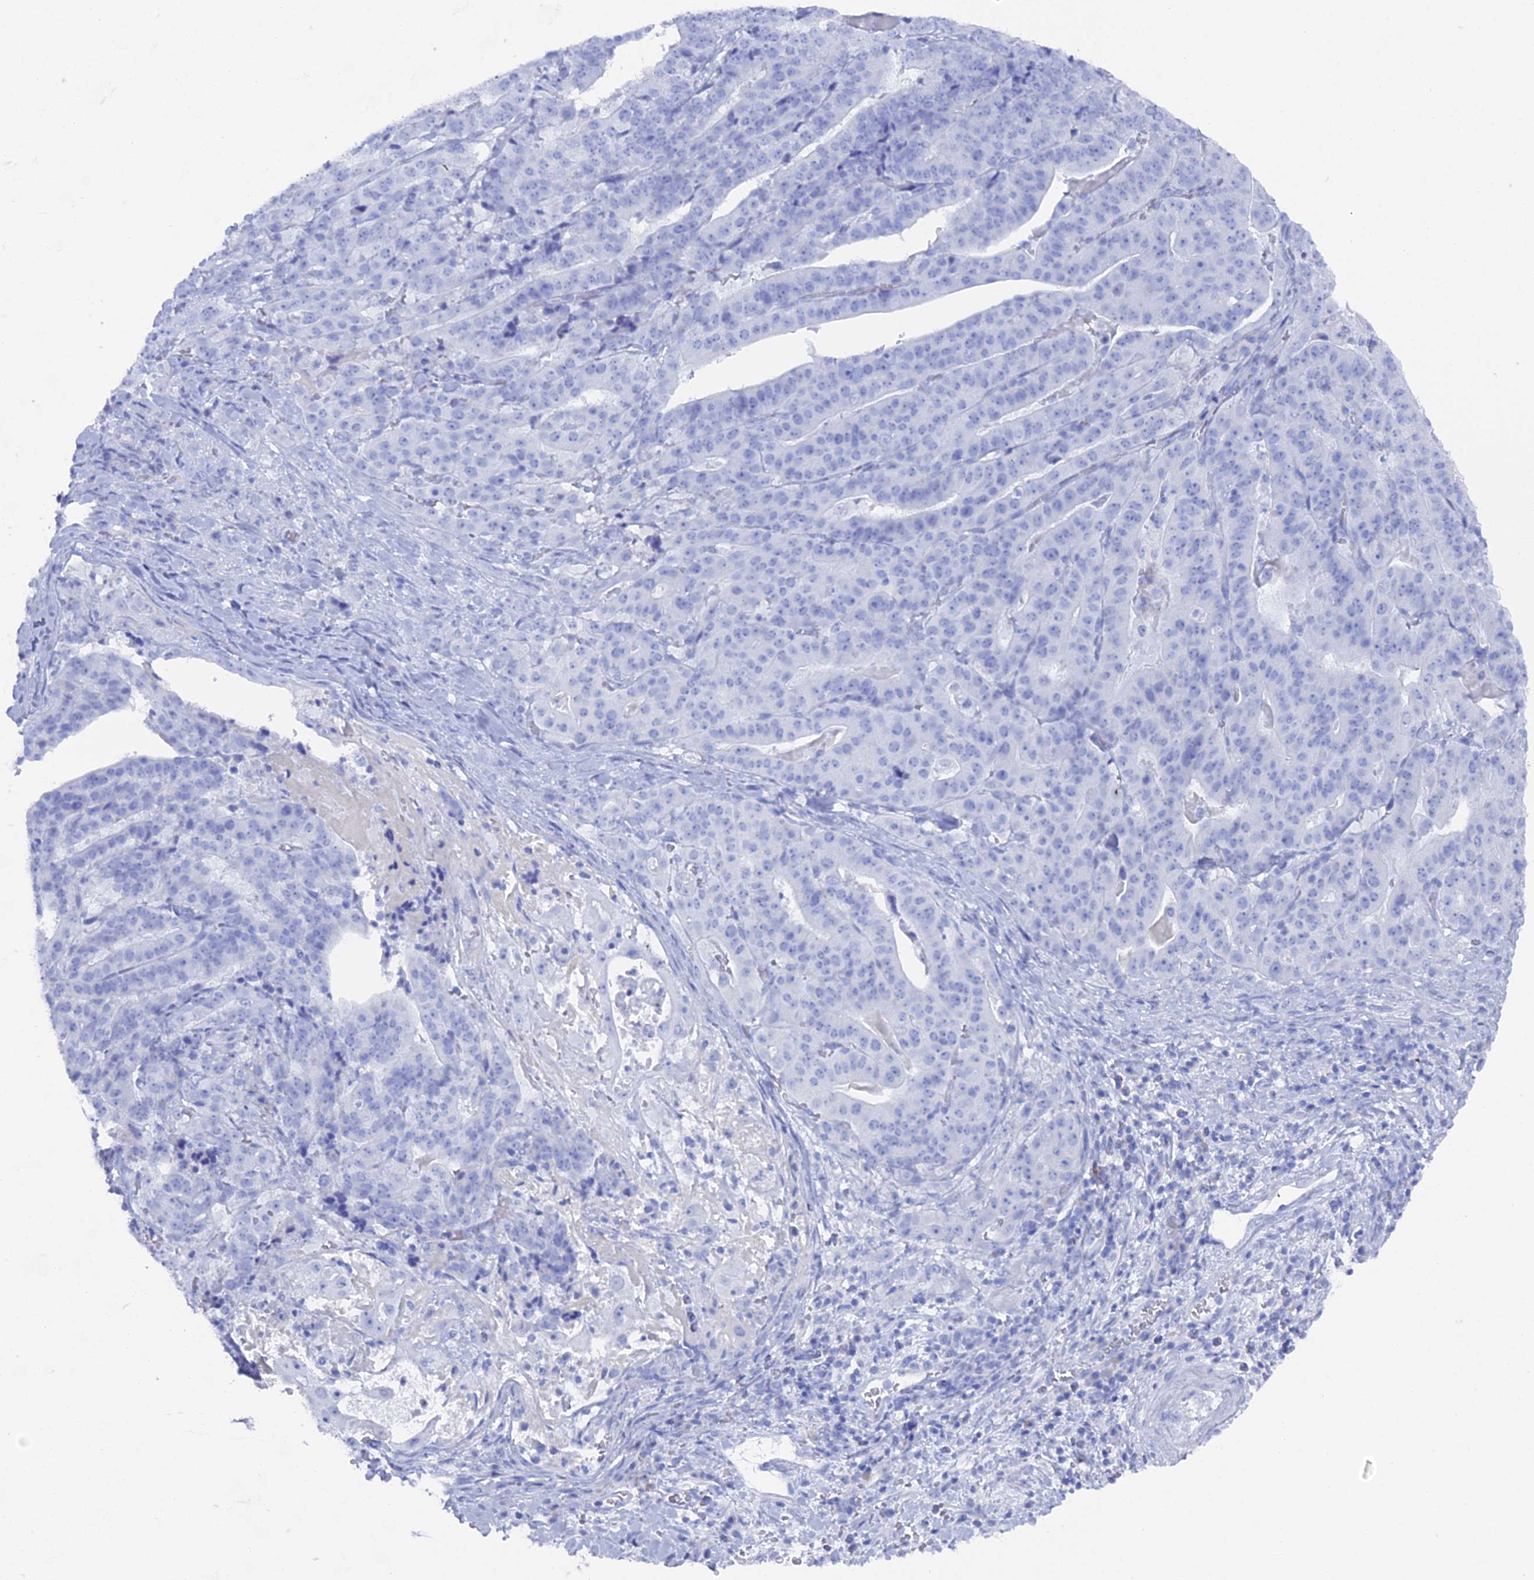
{"staining": {"intensity": "negative", "quantity": "none", "location": "none"}, "tissue": "stomach cancer", "cell_type": "Tumor cells", "image_type": "cancer", "snomed": [{"axis": "morphology", "description": "Adenocarcinoma, NOS"}, {"axis": "topography", "description": "Stomach"}], "caption": "Stomach adenocarcinoma stained for a protein using IHC exhibits no staining tumor cells.", "gene": "ENPP3", "patient": {"sex": "male", "age": 48}}